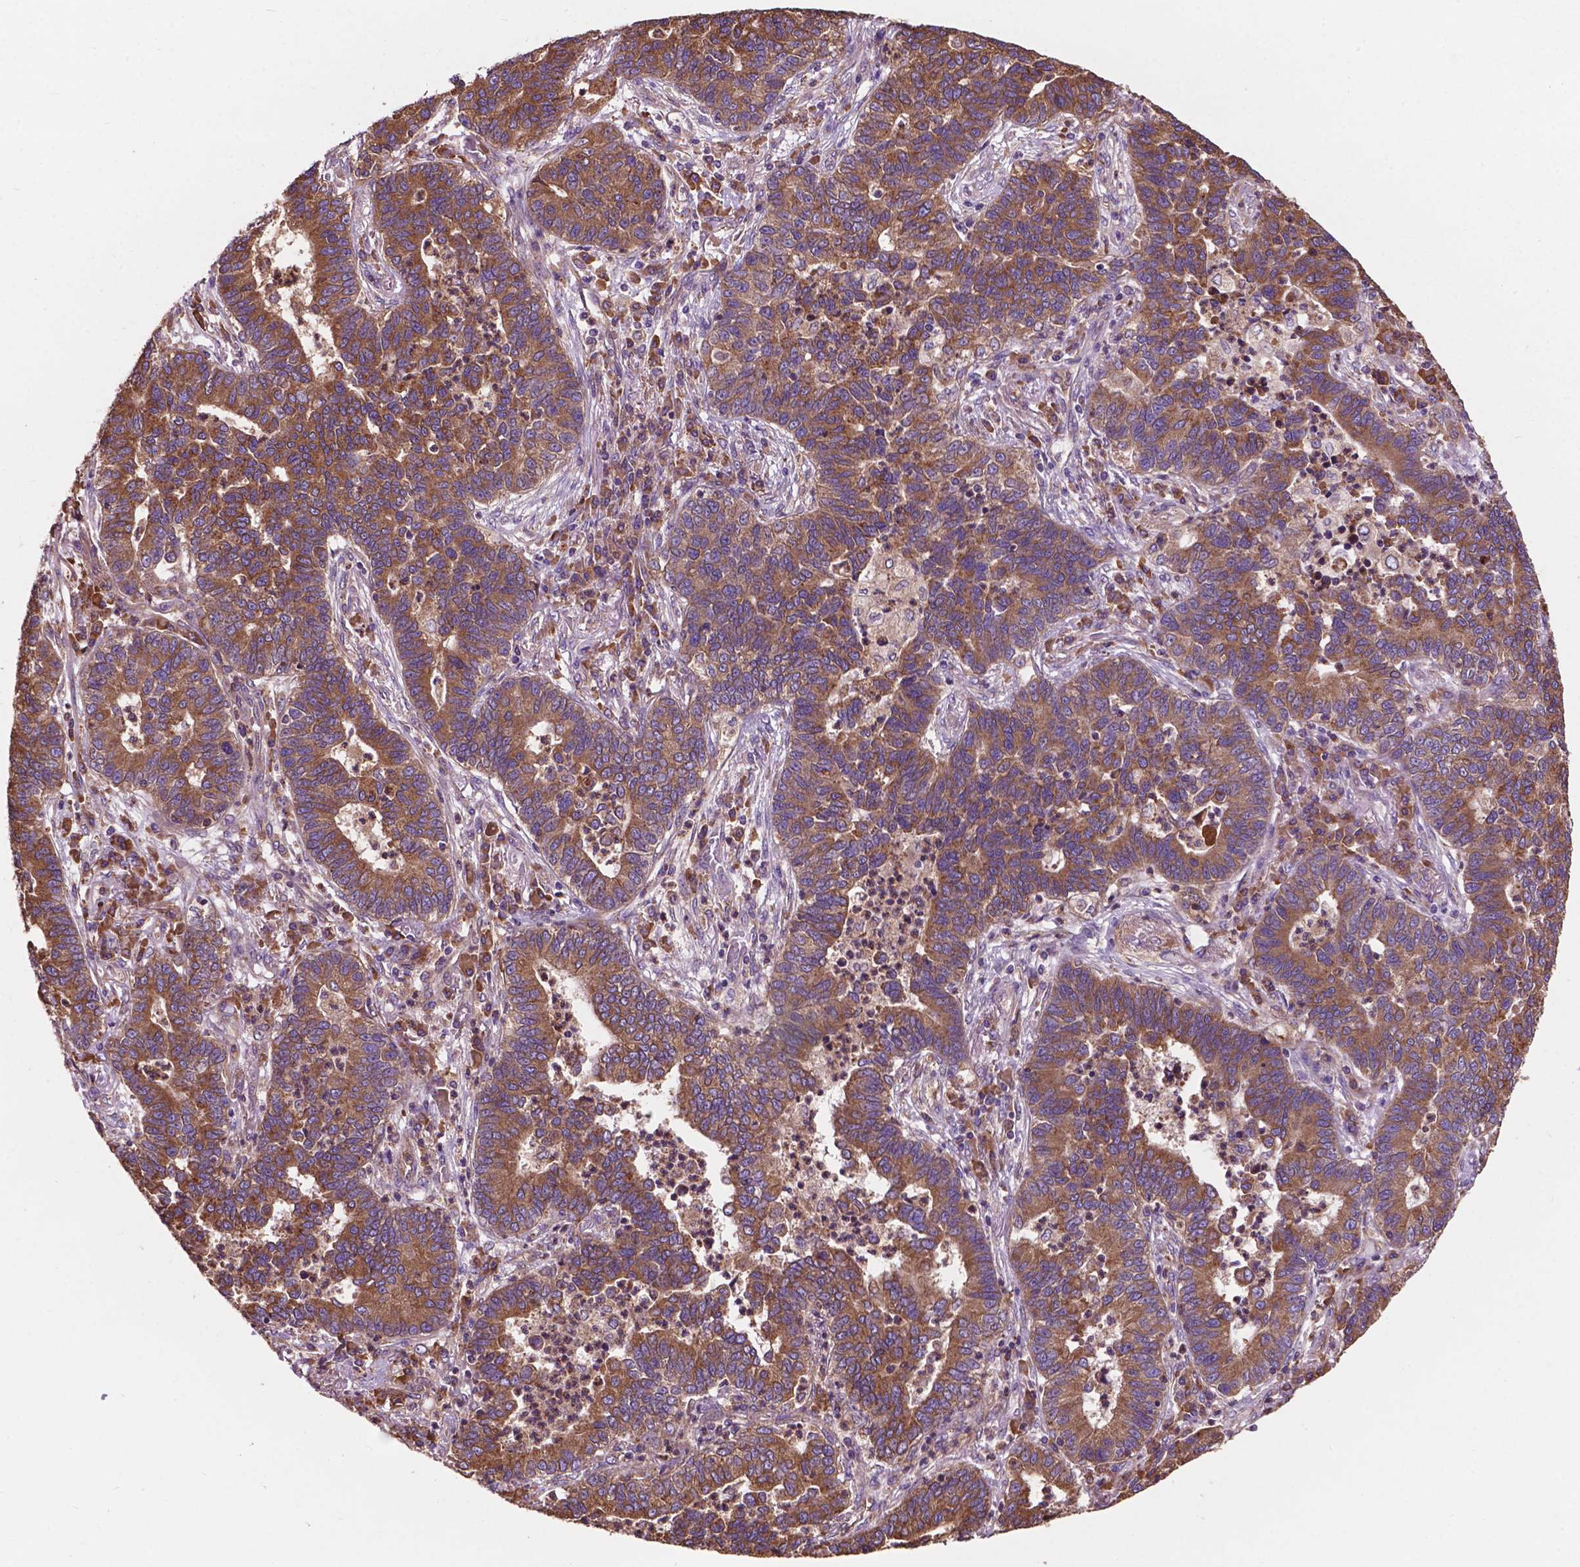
{"staining": {"intensity": "moderate", "quantity": ">75%", "location": "cytoplasmic/membranous"}, "tissue": "lung cancer", "cell_type": "Tumor cells", "image_type": "cancer", "snomed": [{"axis": "morphology", "description": "Adenocarcinoma, NOS"}, {"axis": "topography", "description": "Lung"}], "caption": "About >75% of tumor cells in human lung adenocarcinoma exhibit moderate cytoplasmic/membranous protein positivity as visualized by brown immunohistochemical staining.", "gene": "CCDC71L", "patient": {"sex": "female", "age": 57}}